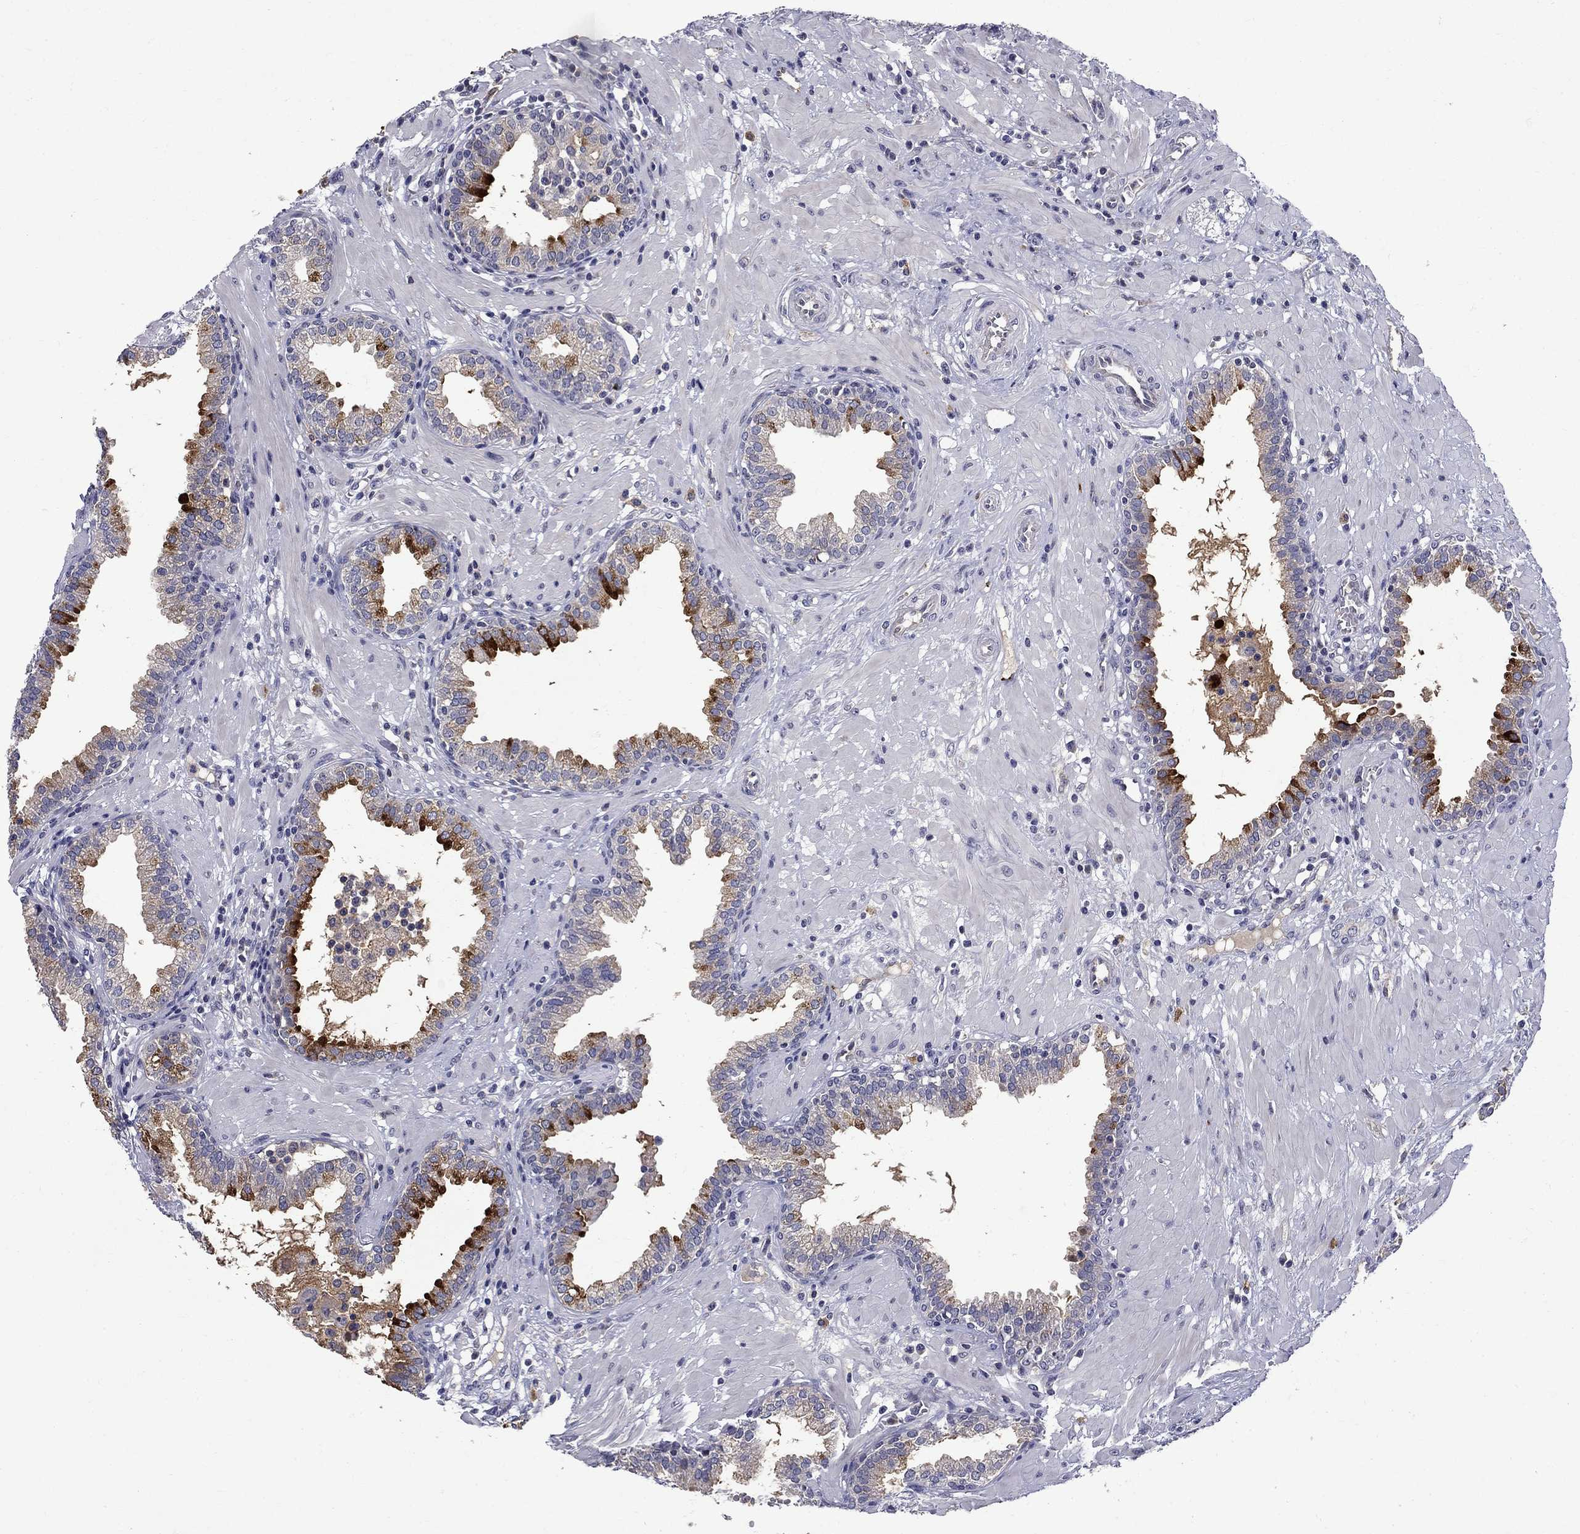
{"staining": {"intensity": "strong", "quantity": "<25%", "location": "cytoplasmic/membranous"}, "tissue": "prostate", "cell_type": "Glandular cells", "image_type": "normal", "snomed": [{"axis": "morphology", "description": "Normal tissue, NOS"}, {"axis": "topography", "description": "Prostate"}], "caption": "Immunohistochemistry (DAB) staining of benign human prostate demonstrates strong cytoplasmic/membranous protein staining in approximately <25% of glandular cells.", "gene": "STAB2", "patient": {"sex": "male", "age": 64}}